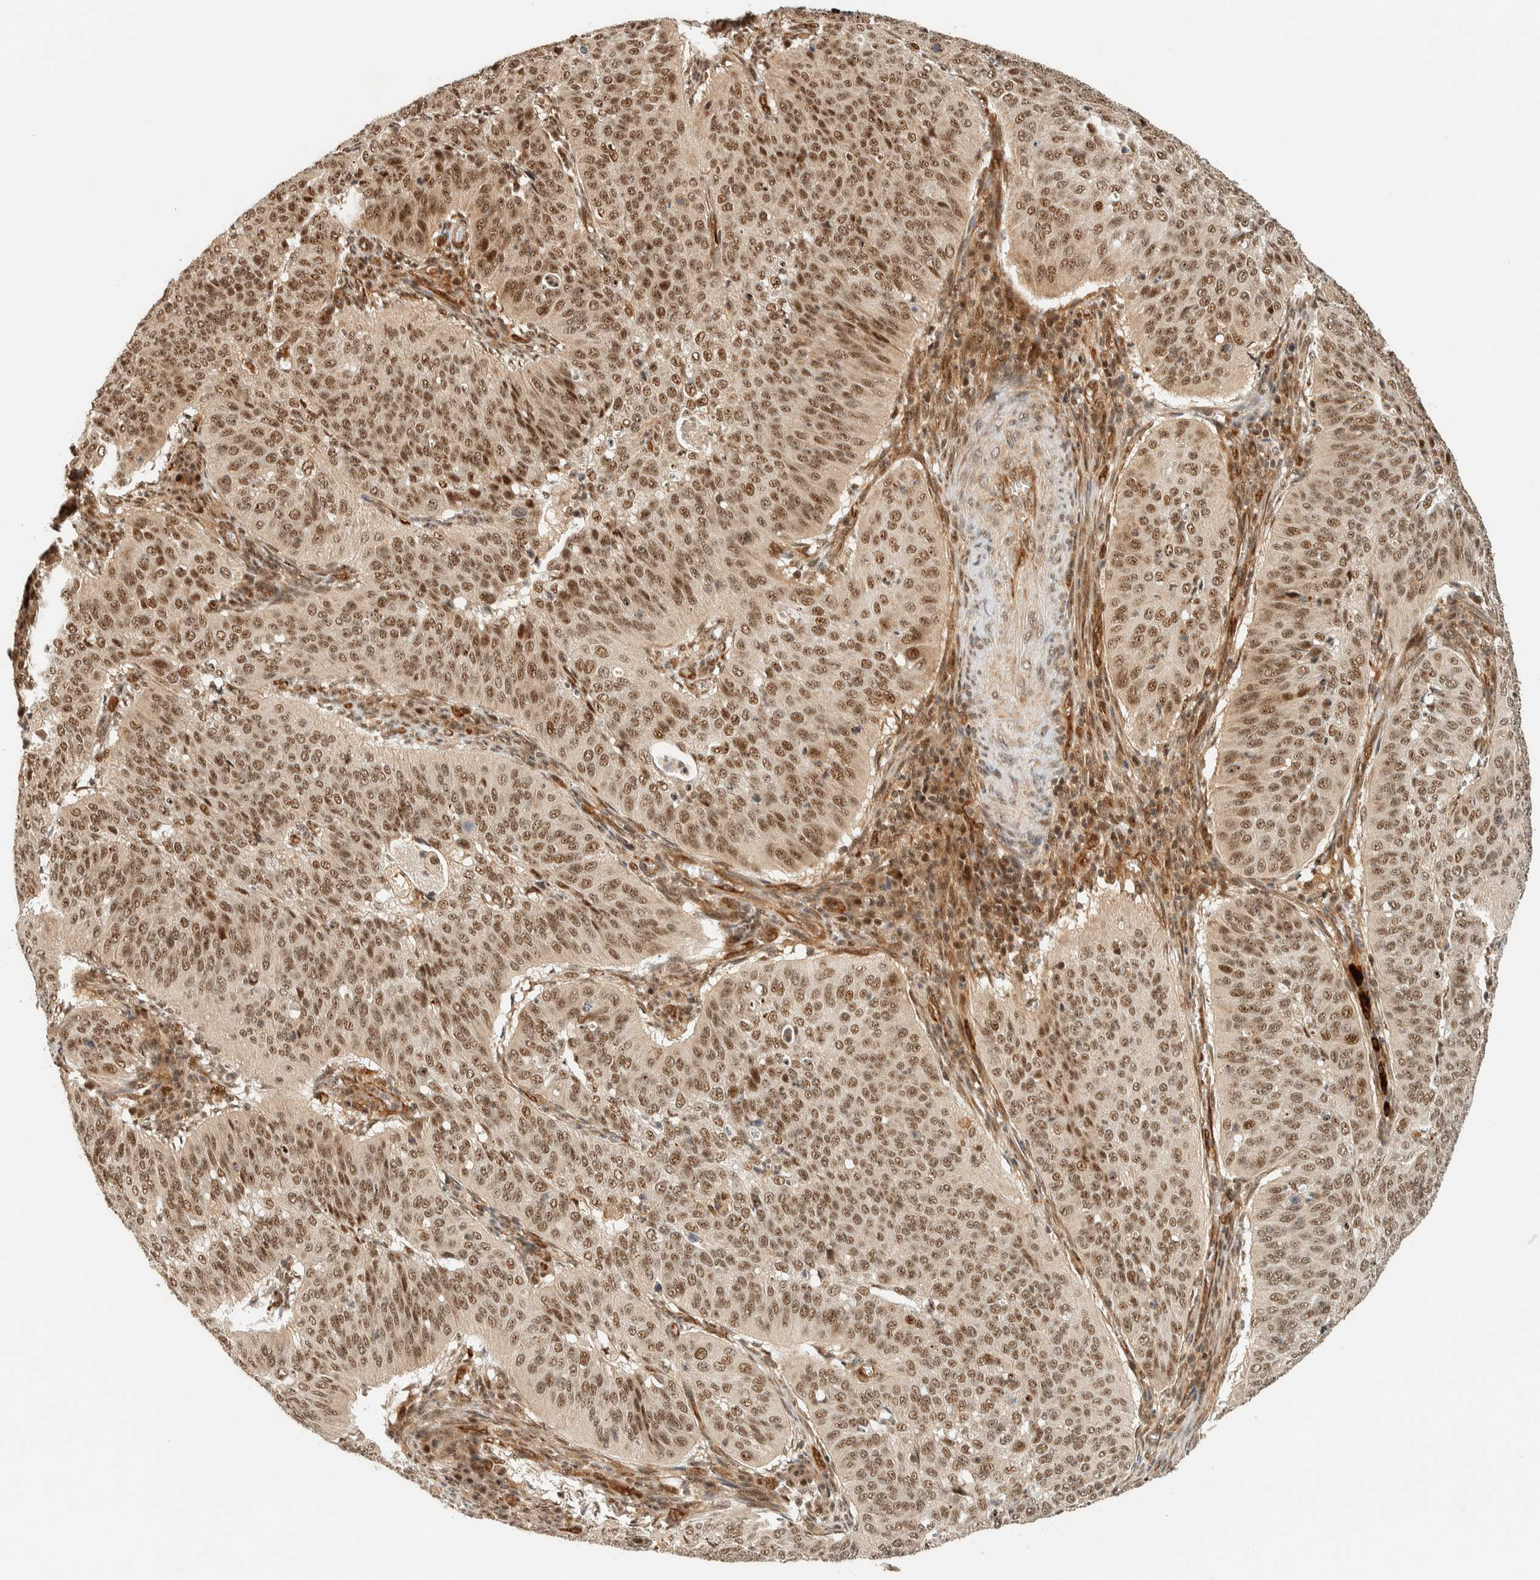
{"staining": {"intensity": "moderate", "quantity": ">75%", "location": "nuclear"}, "tissue": "cervical cancer", "cell_type": "Tumor cells", "image_type": "cancer", "snomed": [{"axis": "morphology", "description": "Normal tissue, NOS"}, {"axis": "morphology", "description": "Squamous cell carcinoma, NOS"}, {"axis": "topography", "description": "Cervix"}], "caption": "Tumor cells show medium levels of moderate nuclear positivity in approximately >75% of cells in cervical cancer (squamous cell carcinoma).", "gene": "SIK1", "patient": {"sex": "female", "age": 39}}